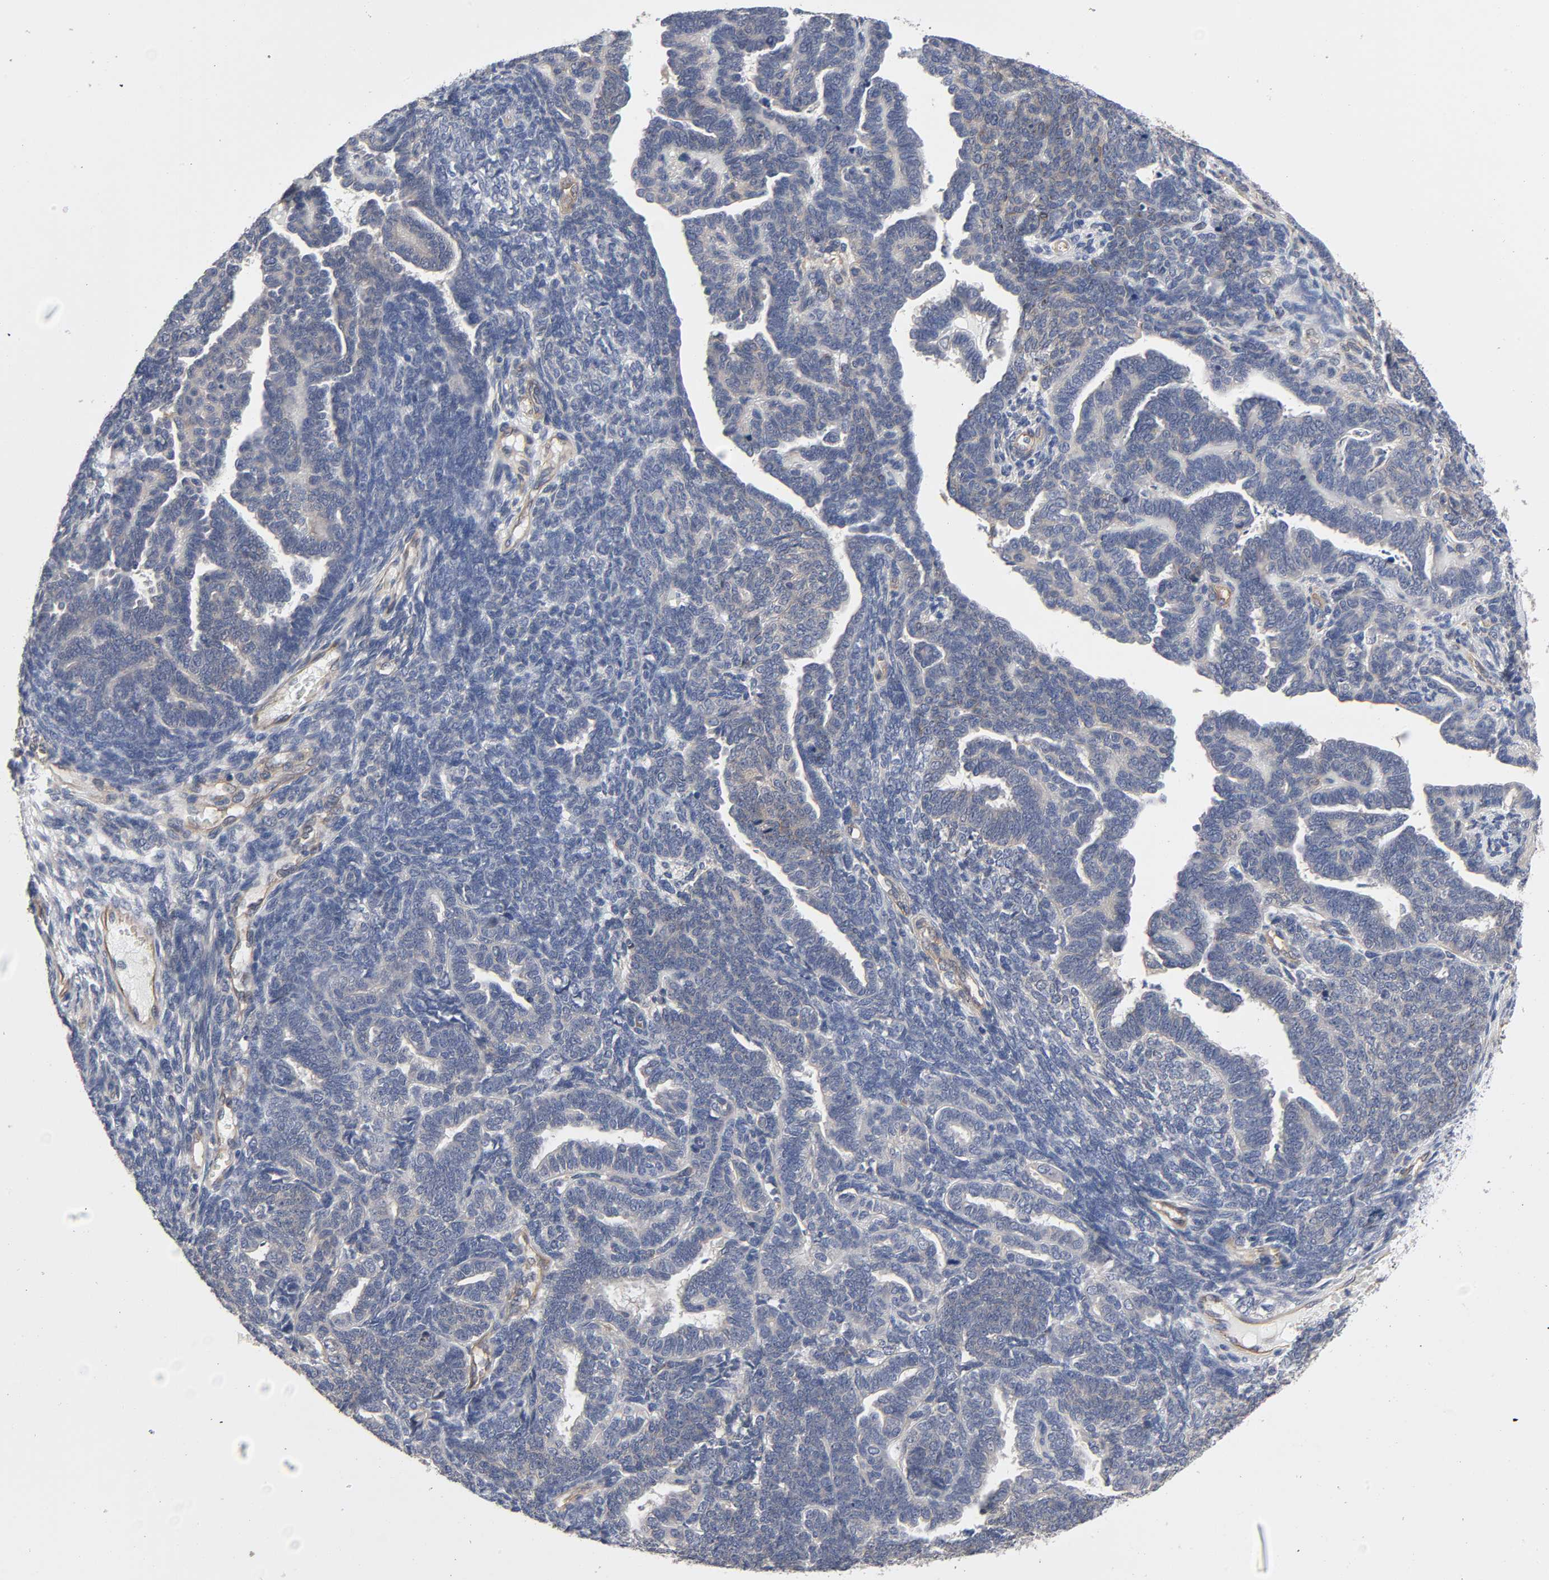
{"staining": {"intensity": "negative", "quantity": "none", "location": "none"}, "tissue": "endometrial cancer", "cell_type": "Tumor cells", "image_type": "cancer", "snomed": [{"axis": "morphology", "description": "Neoplasm, malignant, NOS"}, {"axis": "topography", "description": "Endometrium"}], "caption": "IHC histopathology image of neoplastic tissue: endometrial cancer (malignant neoplasm) stained with DAB (3,3'-diaminobenzidine) demonstrates no significant protein positivity in tumor cells. Brightfield microscopy of immunohistochemistry stained with DAB (brown) and hematoxylin (blue), captured at high magnification.", "gene": "RAB13", "patient": {"sex": "female", "age": 74}}